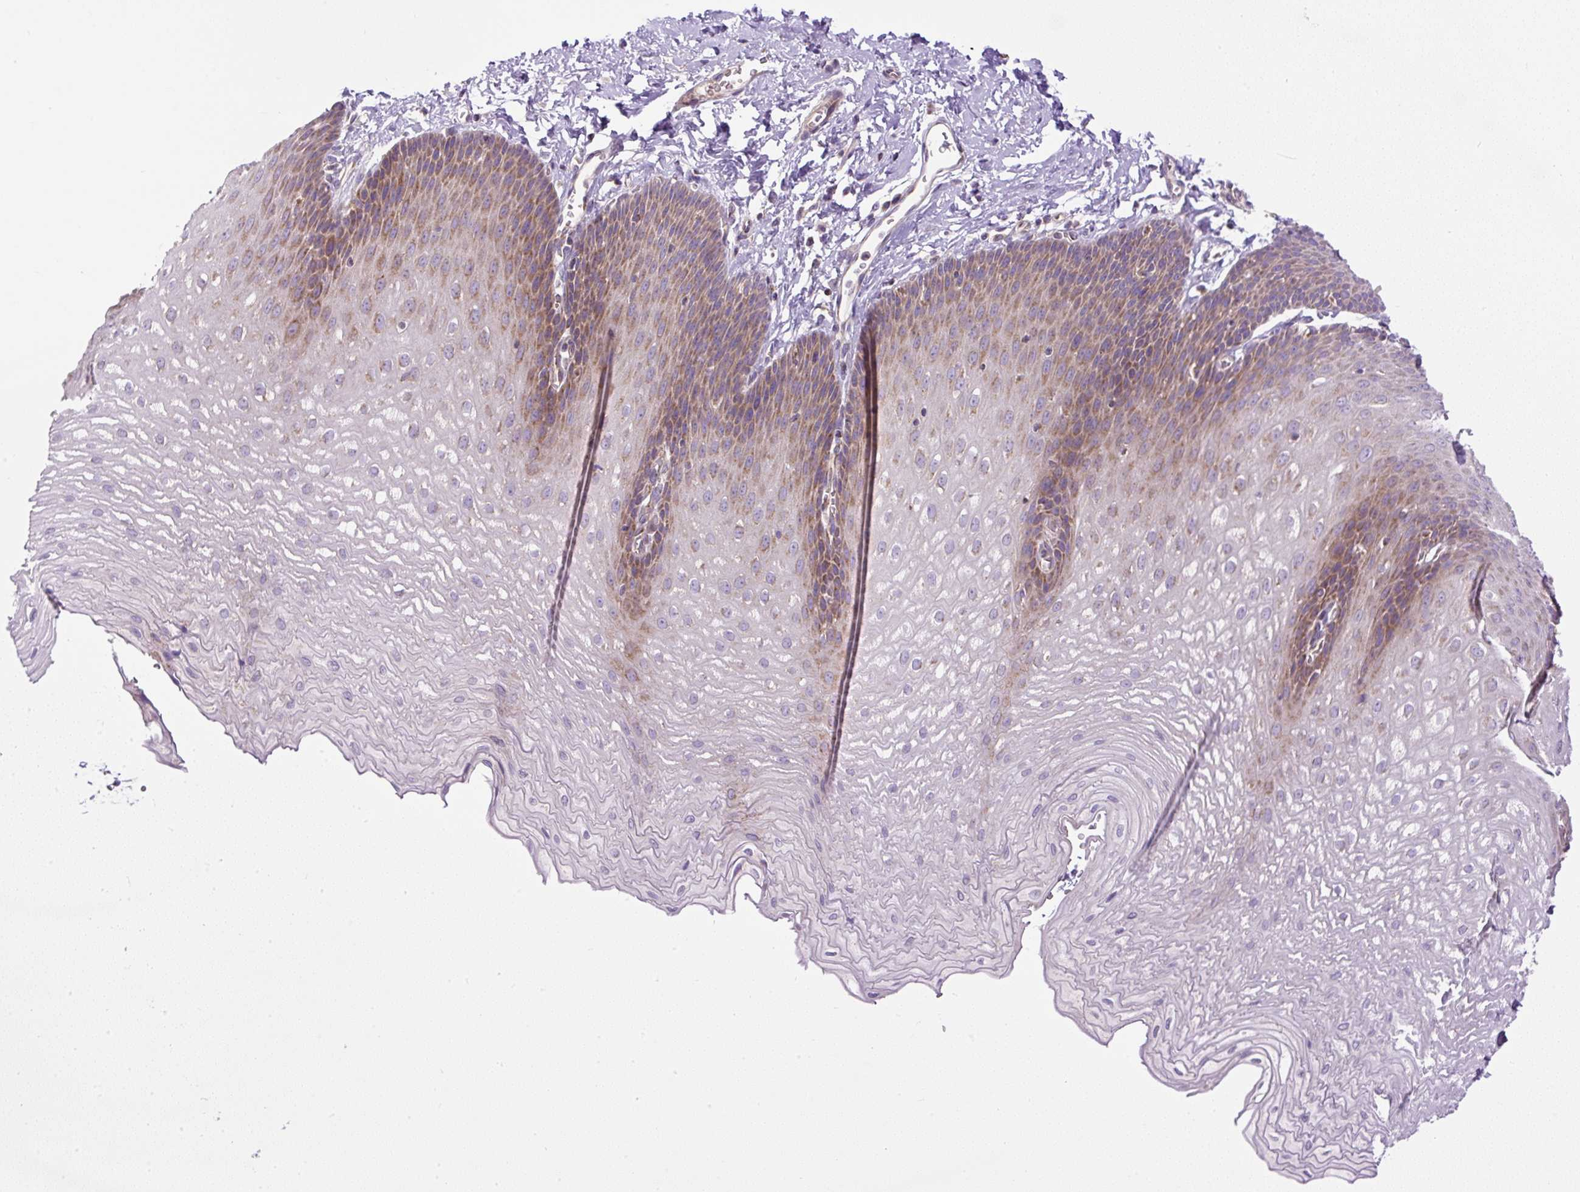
{"staining": {"intensity": "moderate", "quantity": "25%-75%", "location": "cytoplasmic/membranous"}, "tissue": "esophagus", "cell_type": "Squamous epithelial cells", "image_type": "normal", "snomed": [{"axis": "morphology", "description": "Normal tissue, NOS"}, {"axis": "topography", "description": "Esophagus"}], "caption": "High-power microscopy captured an immunohistochemistry (IHC) micrograph of benign esophagus, revealing moderate cytoplasmic/membranous expression in approximately 25%-75% of squamous epithelial cells.", "gene": "ZNF547", "patient": {"sex": "male", "age": 70}}